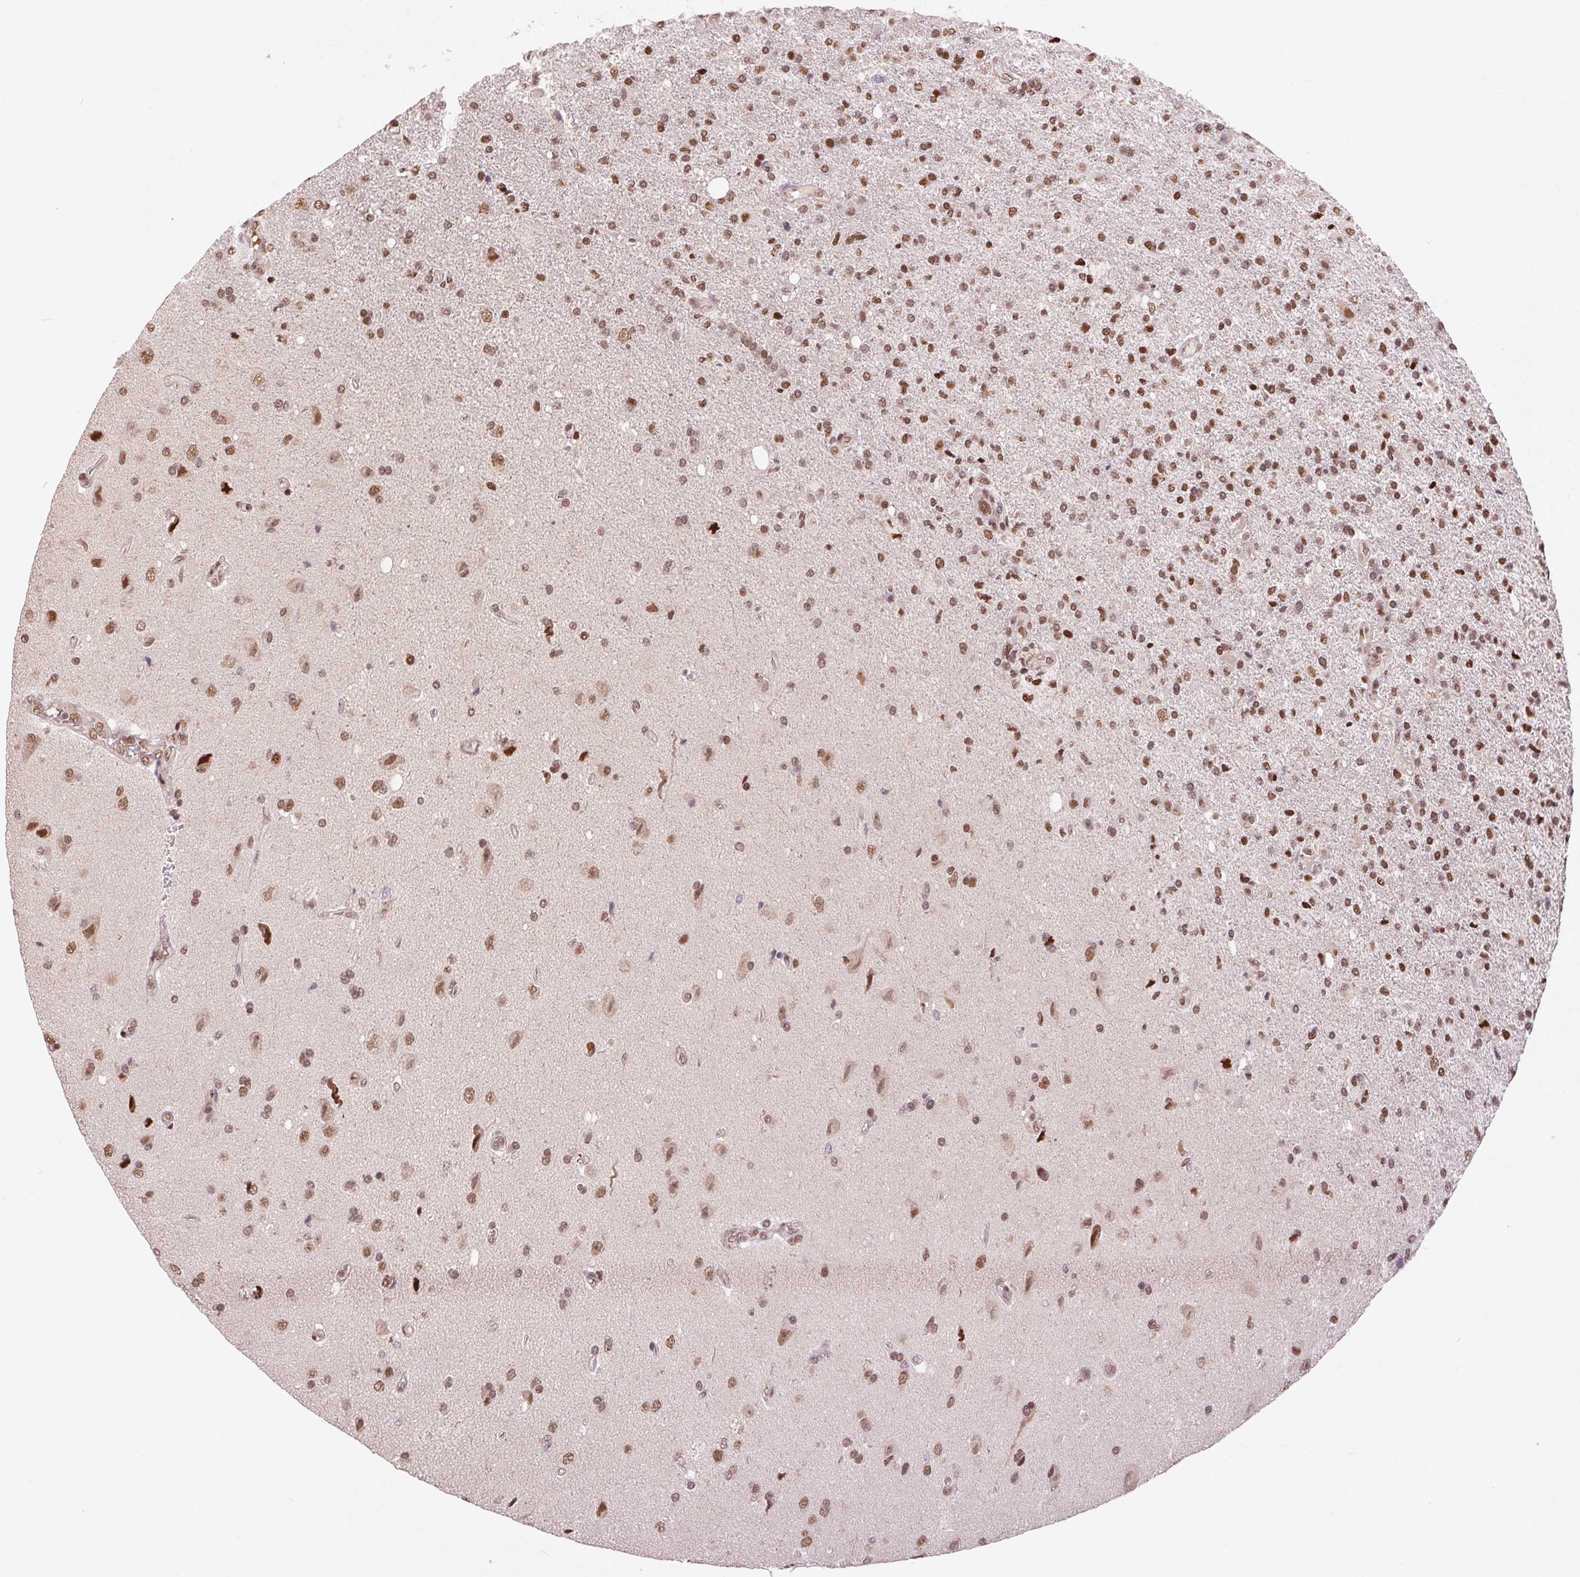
{"staining": {"intensity": "moderate", "quantity": ">75%", "location": "nuclear"}, "tissue": "glioma", "cell_type": "Tumor cells", "image_type": "cancer", "snomed": [{"axis": "morphology", "description": "Glioma, malignant, High grade"}, {"axis": "topography", "description": "Cerebral cortex"}], "caption": "Immunohistochemistry of human malignant high-grade glioma shows medium levels of moderate nuclear positivity in about >75% of tumor cells. (IHC, brightfield microscopy, high magnification).", "gene": "RAD23A", "patient": {"sex": "male", "age": 70}}